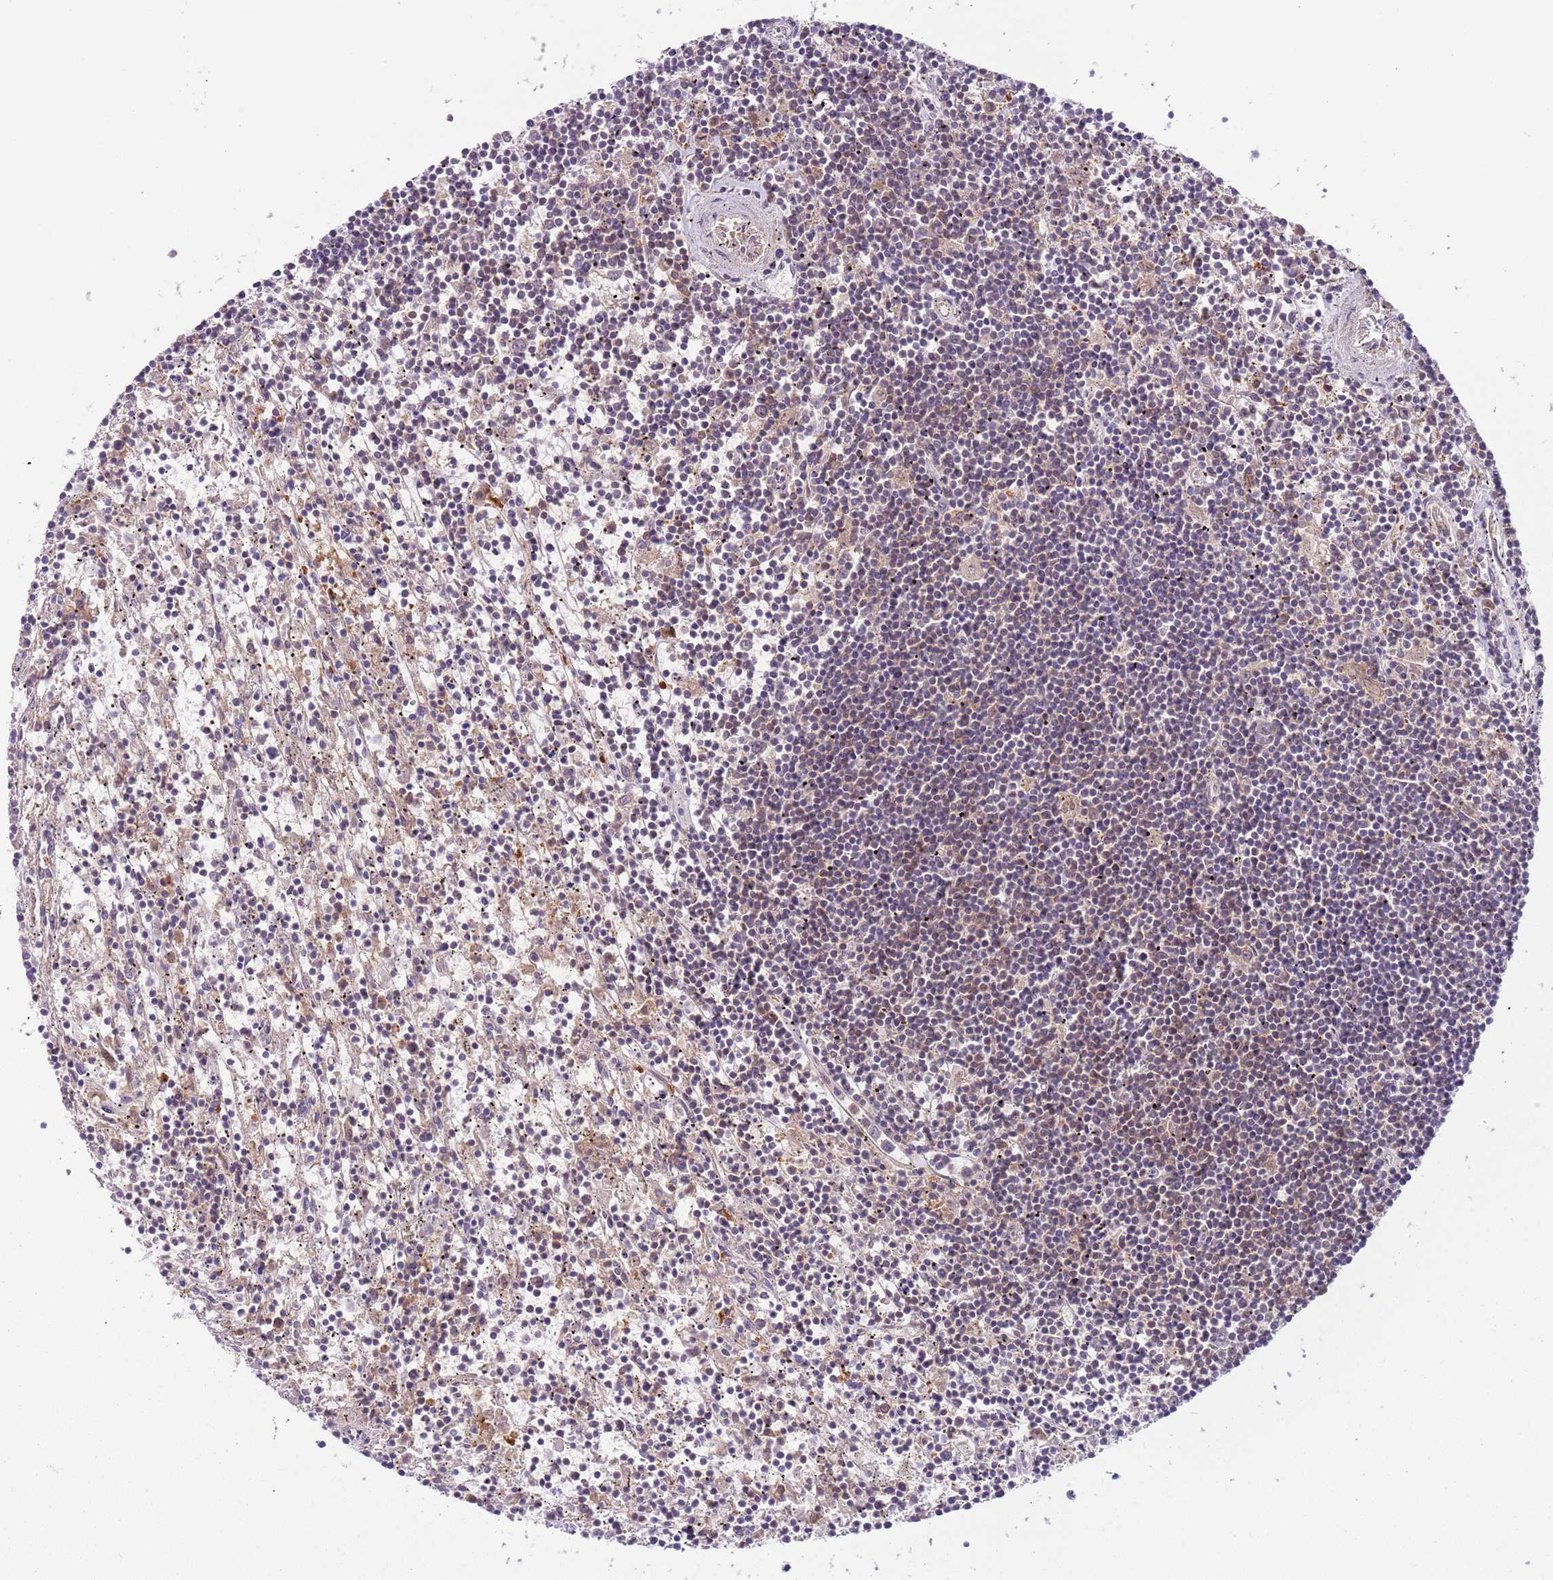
{"staining": {"intensity": "negative", "quantity": "none", "location": "none"}, "tissue": "lymphoma", "cell_type": "Tumor cells", "image_type": "cancer", "snomed": [{"axis": "morphology", "description": "Malignant lymphoma, non-Hodgkin's type, Low grade"}, {"axis": "topography", "description": "Spleen"}], "caption": "Lymphoma stained for a protein using immunohistochemistry (IHC) shows no staining tumor cells.", "gene": "RMND5B", "patient": {"sex": "male", "age": 76}}